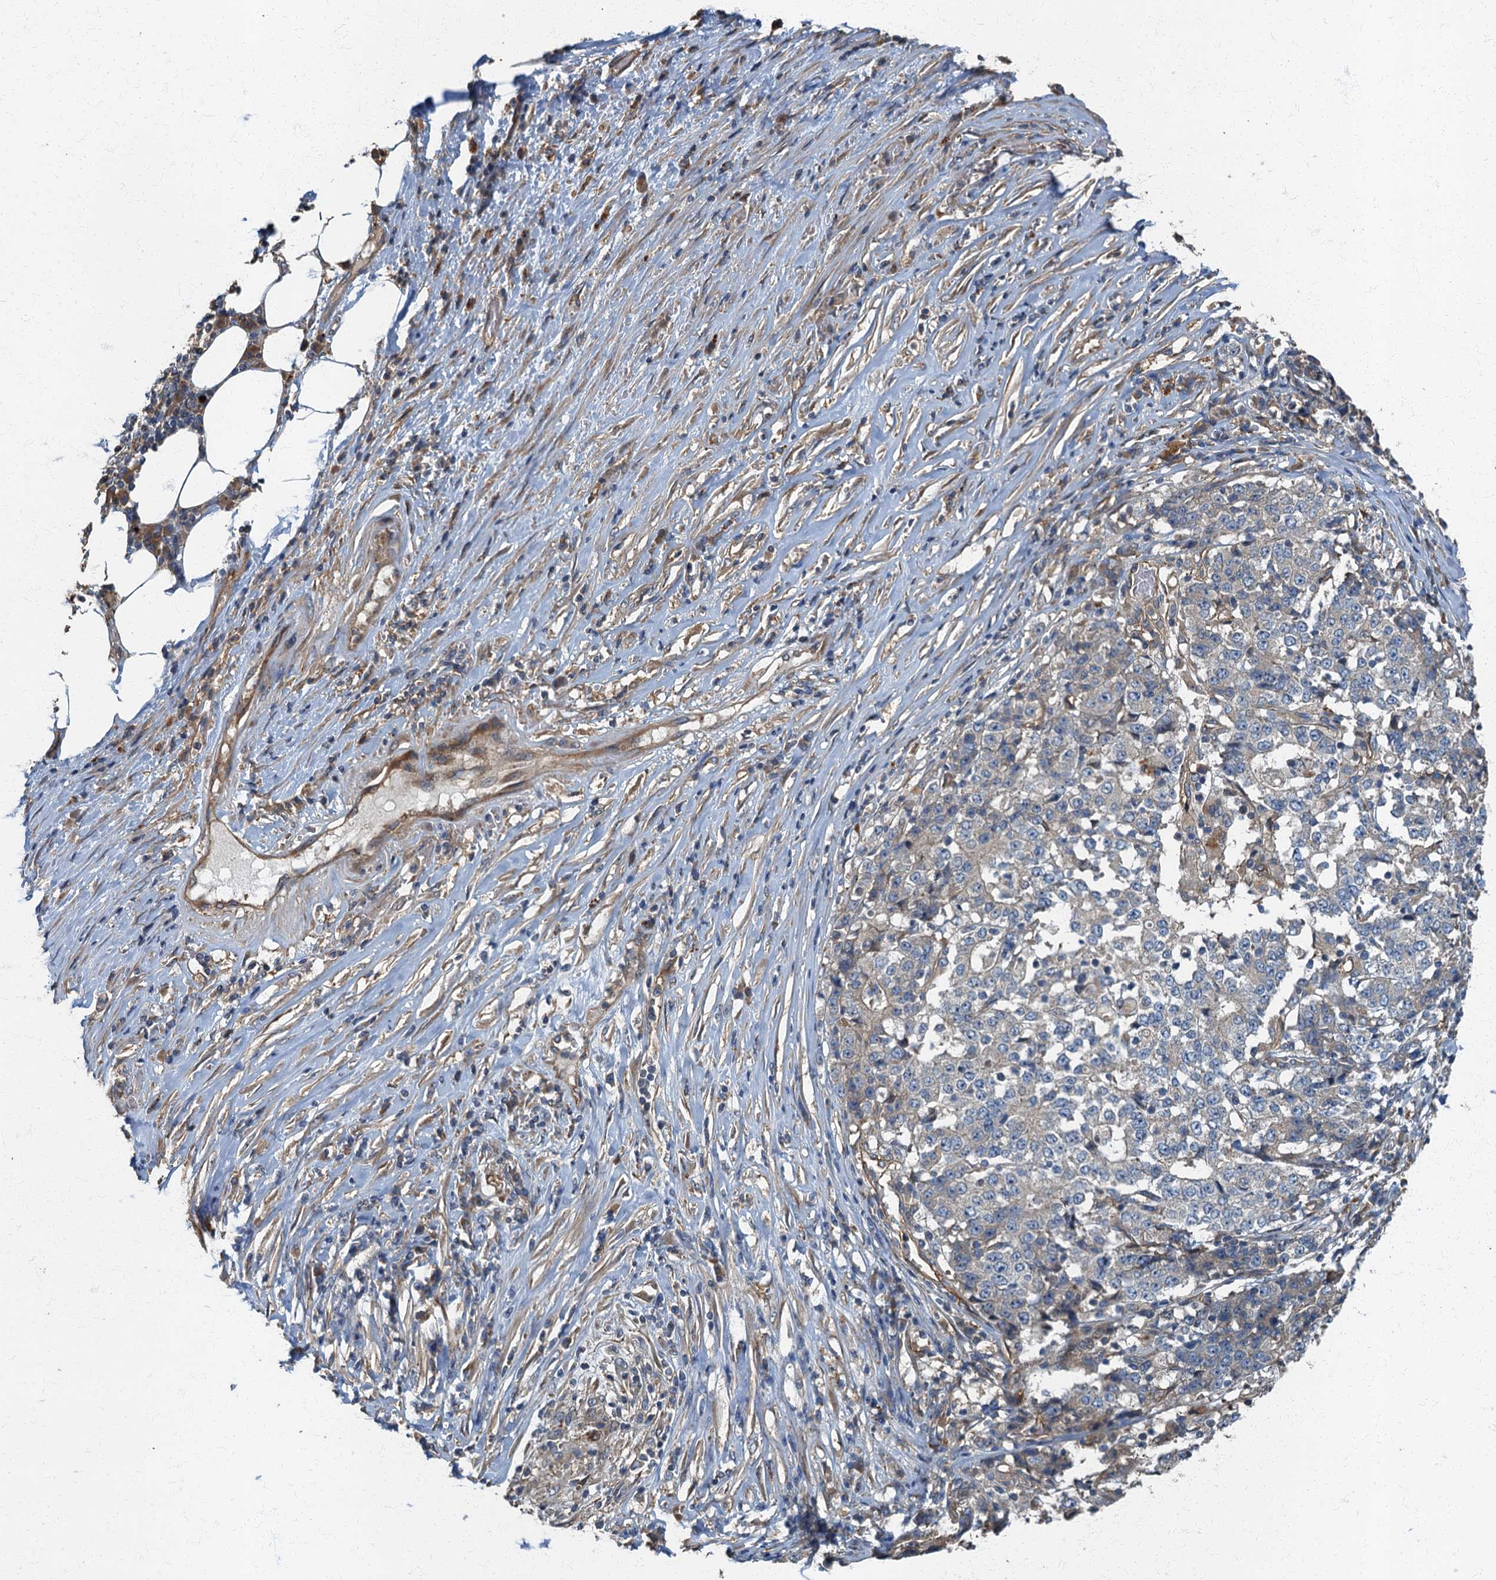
{"staining": {"intensity": "negative", "quantity": "none", "location": "none"}, "tissue": "stomach cancer", "cell_type": "Tumor cells", "image_type": "cancer", "snomed": [{"axis": "morphology", "description": "Adenocarcinoma, NOS"}, {"axis": "topography", "description": "Stomach"}], "caption": "Stomach cancer stained for a protein using IHC shows no staining tumor cells.", "gene": "ARL11", "patient": {"sex": "male", "age": 59}}